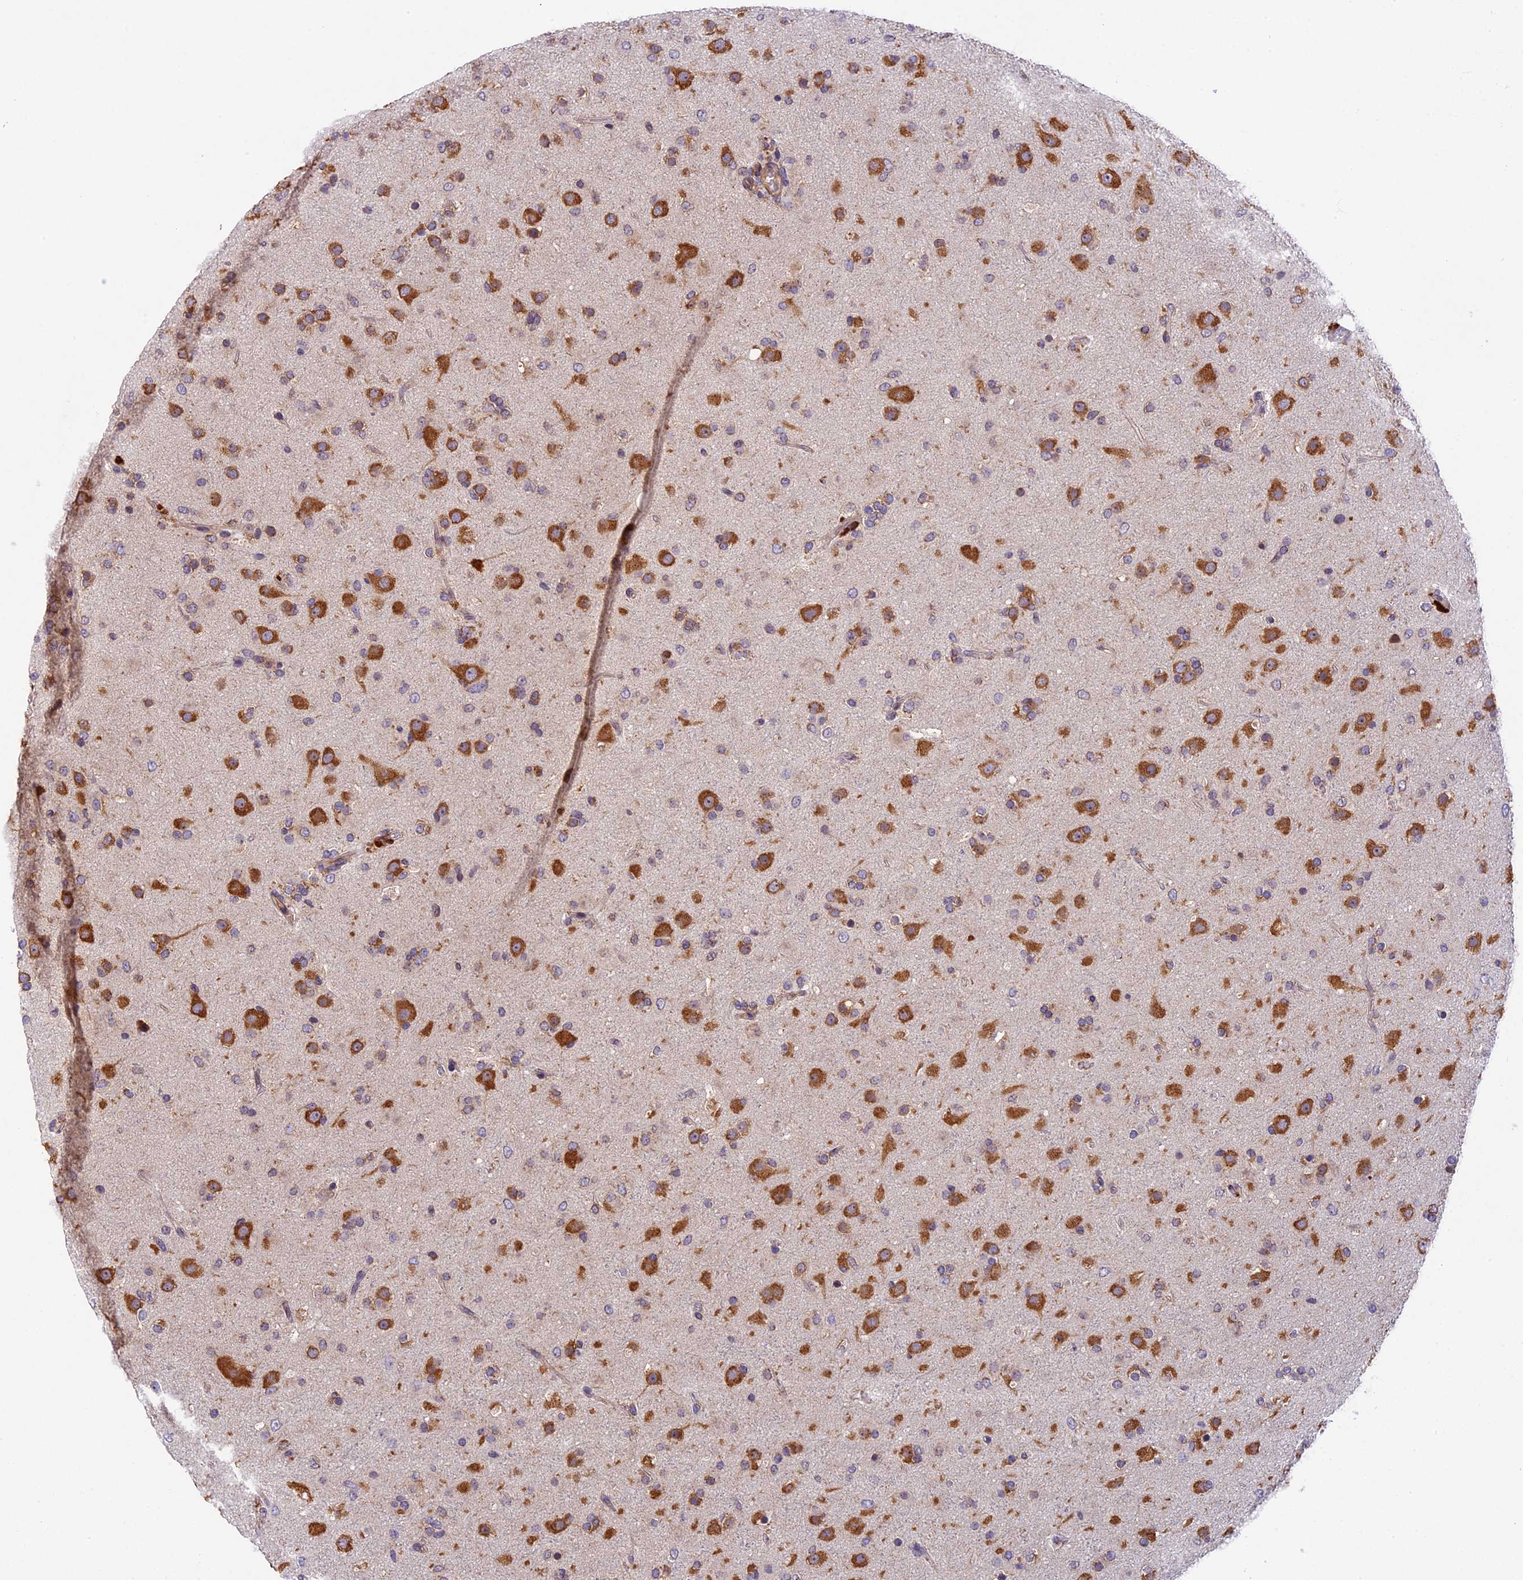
{"staining": {"intensity": "moderate", "quantity": ">75%", "location": "cytoplasmic/membranous"}, "tissue": "glioma", "cell_type": "Tumor cells", "image_type": "cancer", "snomed": [{"axis": "morphology", "description": "Glioma, malignant, Low grade"}, {"axis": "topography", "description": "Brain"}], "caption": "DAB (3,3'-diaminobenzidine) immunohistochemical staining of glioma displays moderate cytoplasmic/membranous protein expression in approximately >75% of tumor cells.", "gene": "CCSER1", "patient": {"sex": "male", "age": 65}}